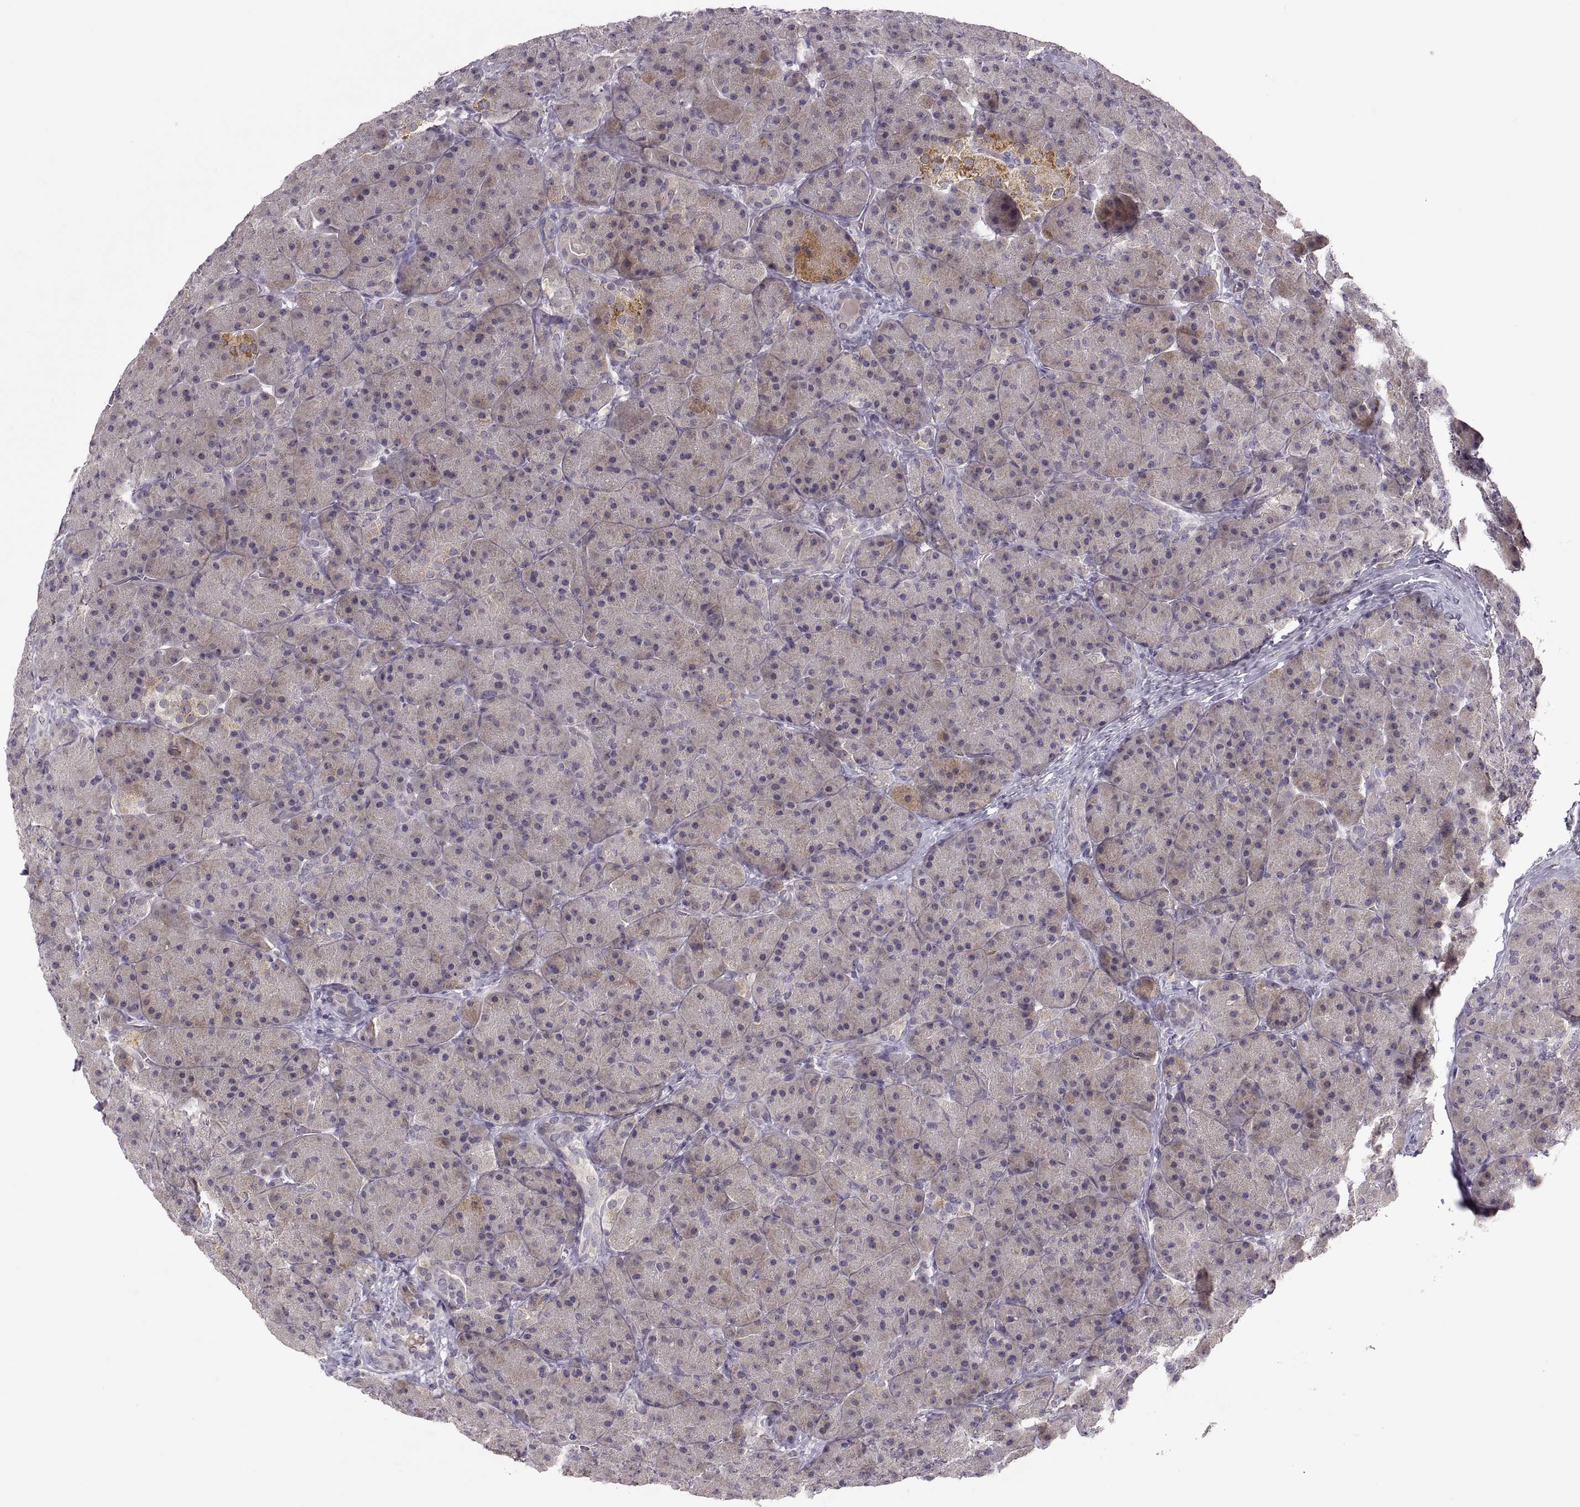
{"staining": {"intensity": "weak", "quantity": "25%-75%", "location": "cytoplasmic/membranous"}, "tissue": "pancreas", "cell_type": "Exocrine glandular cells", "image_type": "normal", "snomed": [{"axis": "morphology", "description": "Normal tissue, NOS"}, {"axis": "topography", "description": "Pancreas"}], "caption": "Weak cytoplasmic/membranous protein positivity is identified in approximately 25%-75% of exocrine glandular cells in pancreas.", "gene": "HMGCR", "patient": {"sex": "male", "age": 57}}